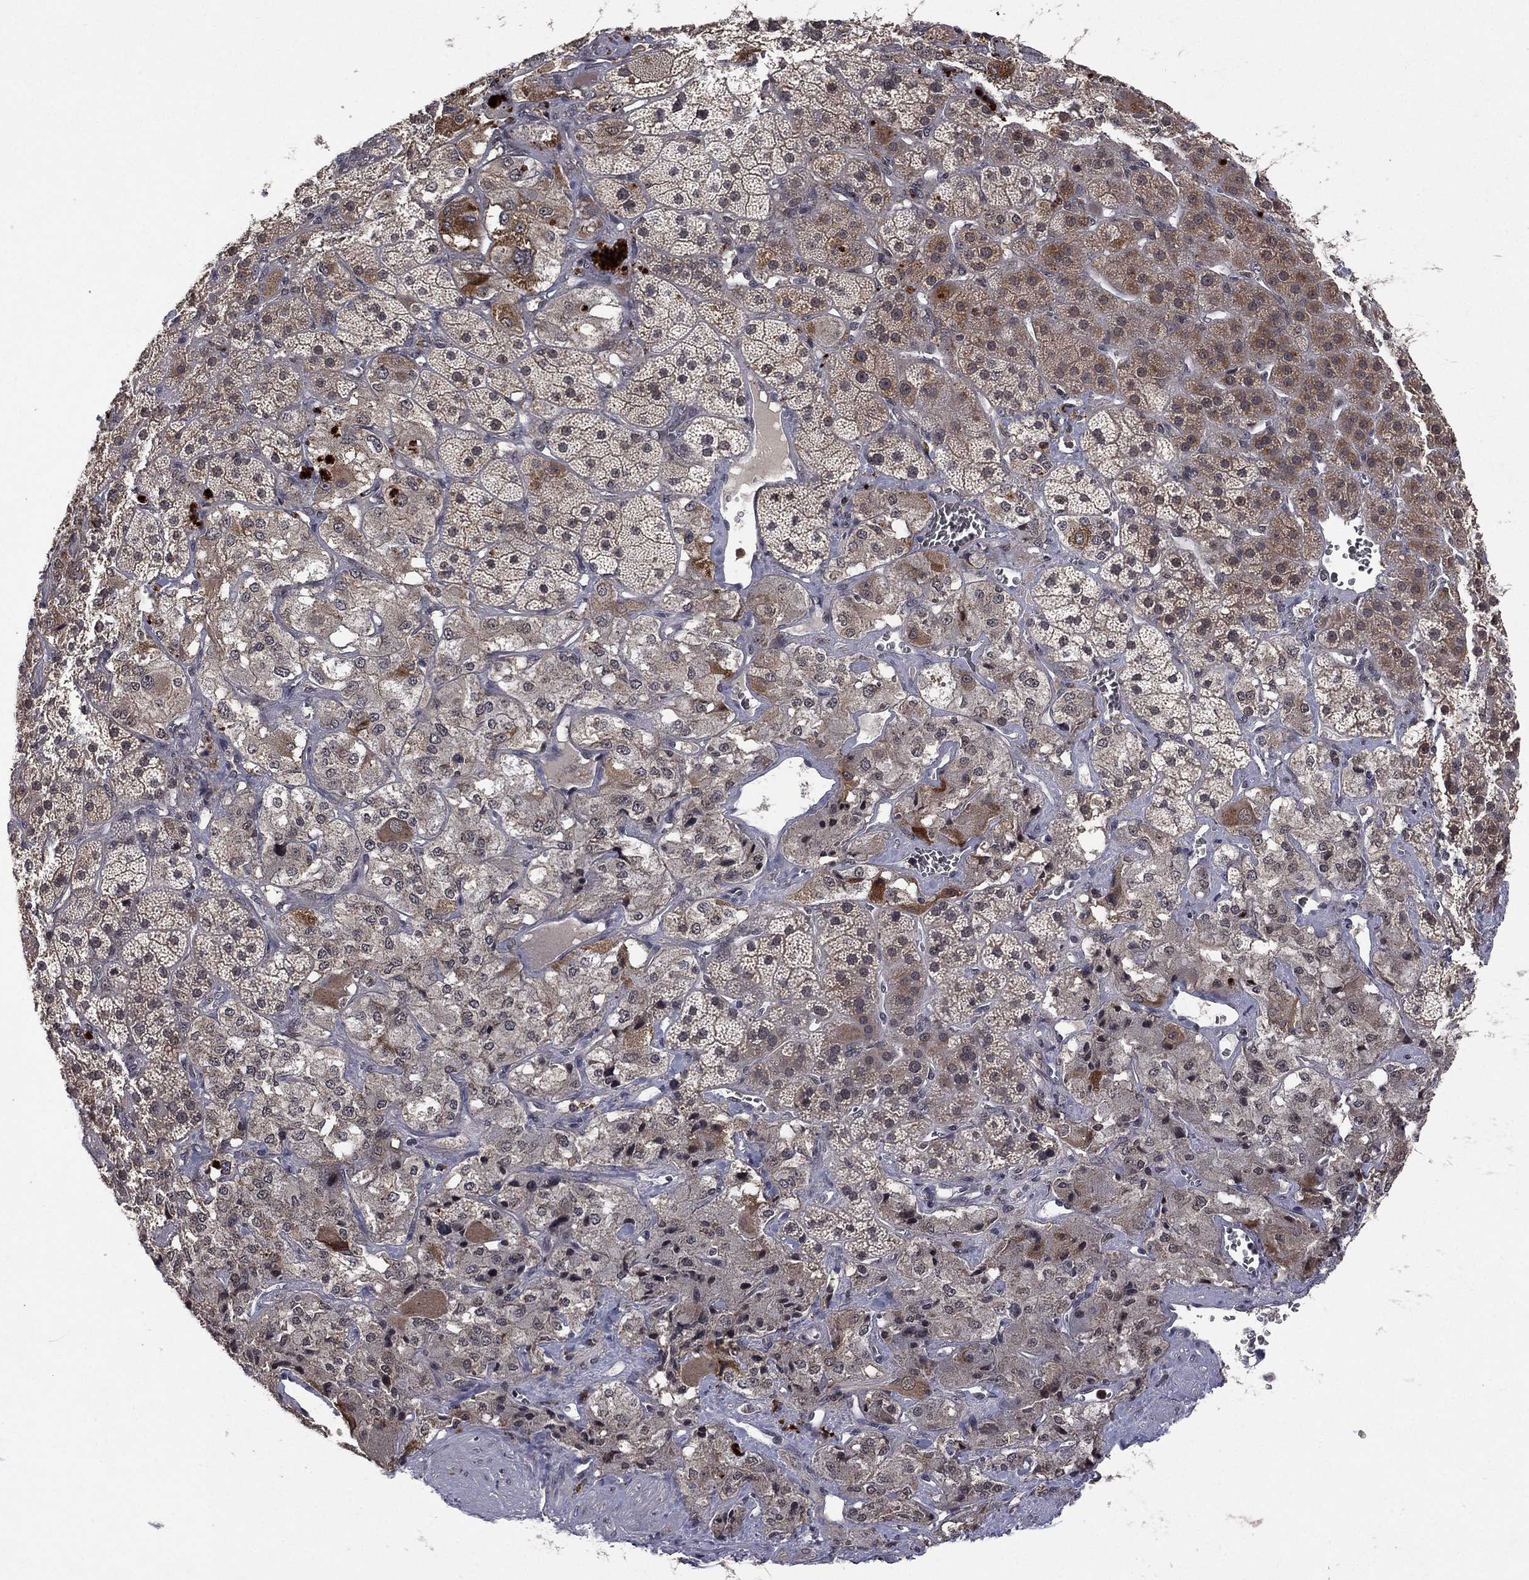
{"staining": {"intensity": "moderate", "quantity": "<25%", "location": "cytoplasmic/membranous"}, "tissue": "adrenal gland", "cell_type": "Glandular cells", "image_type": "normal", "snomed": [{"axis": "morphology", "description": "Normal tissue, NOS"}, {"axis": "topography", "description": "Adrenal gland"}], "caption": "Glandular cells exhibit moderate cytoplasmic/membranous staining in about <25% of cells in benign adrenal gland.", "gene": "ATG4B", "patient": {"sex": "male", "age": 57}}